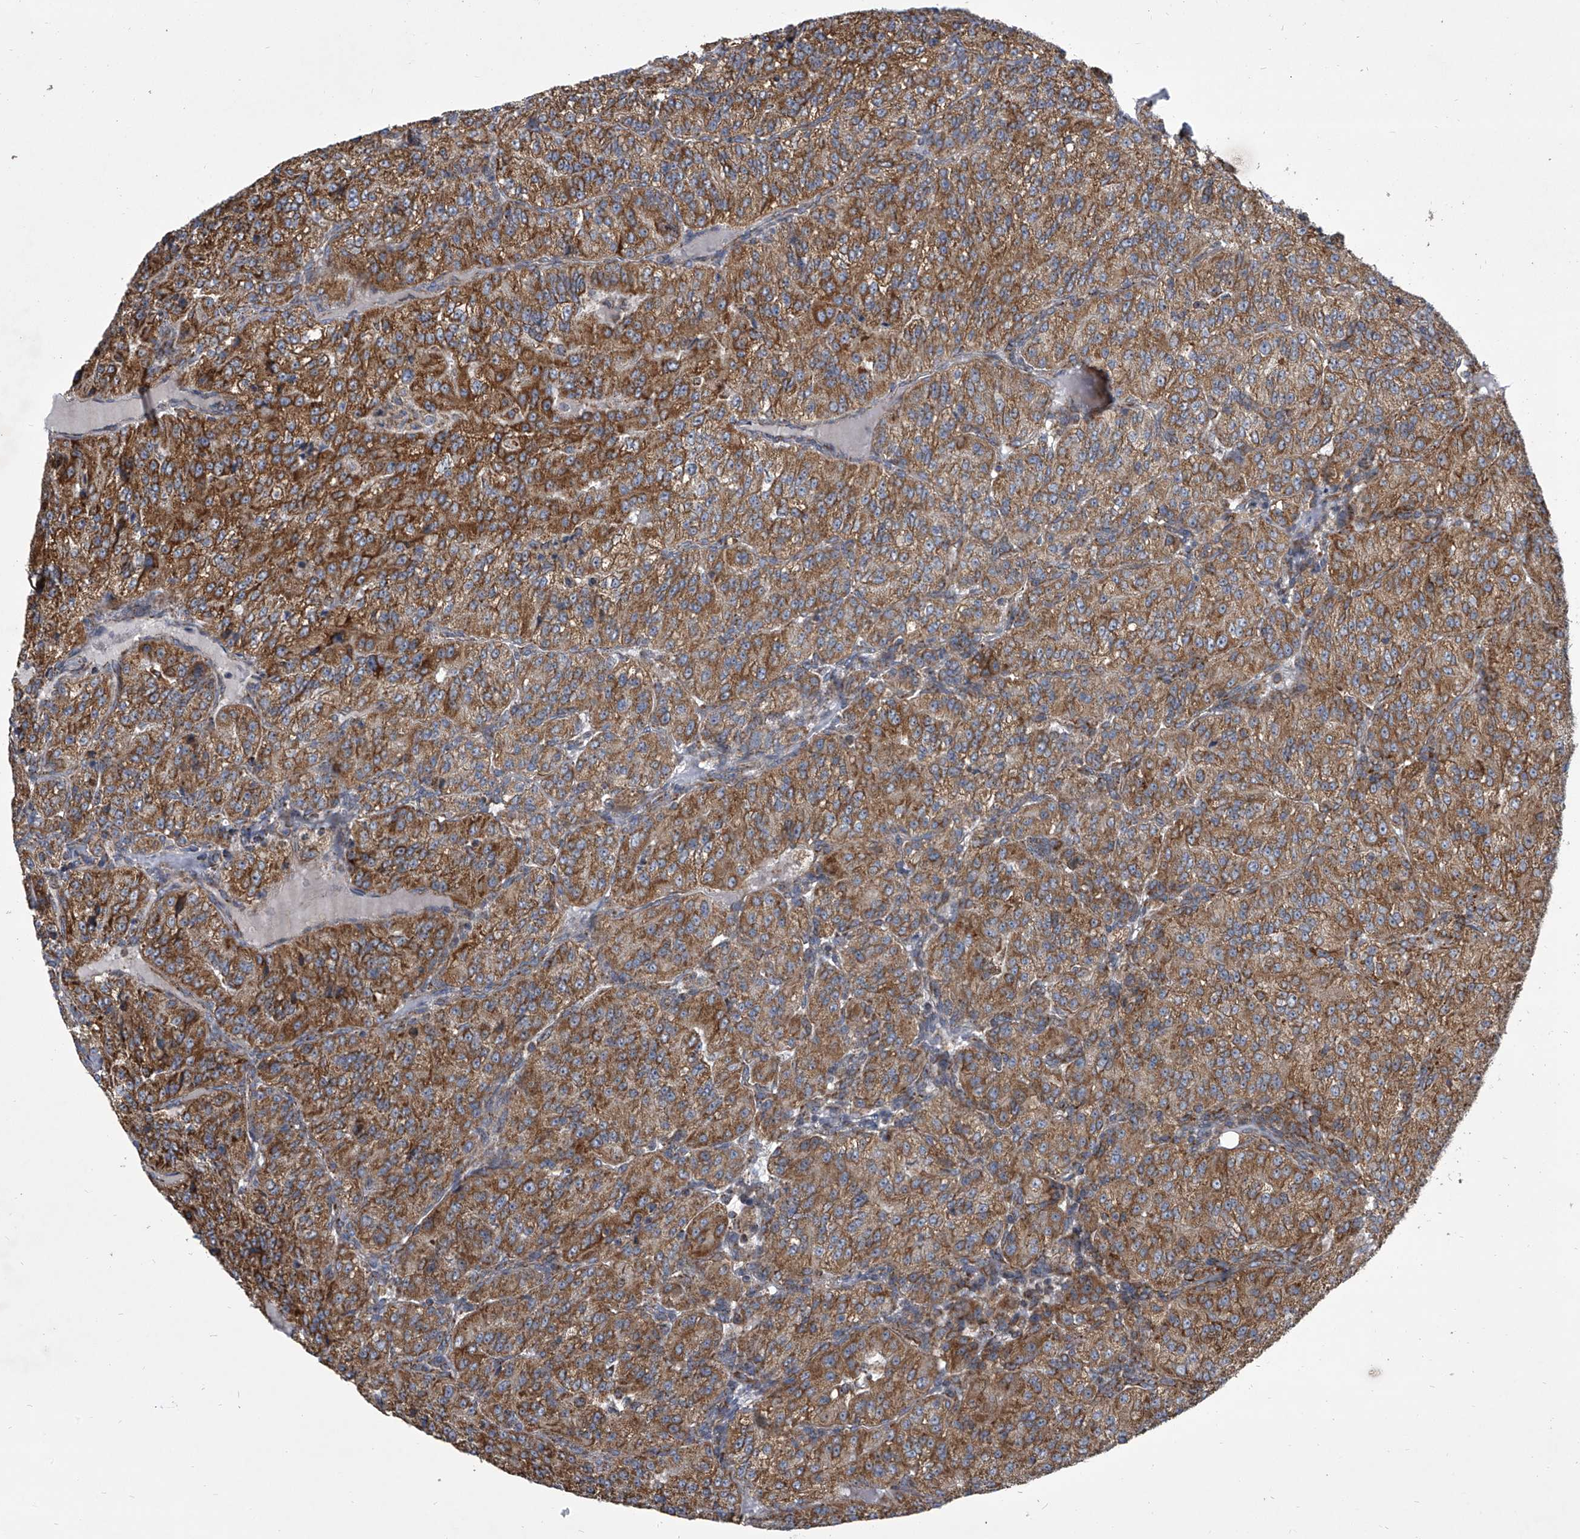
{"staining": {"intensity": "moderate", "quantity": ">75%", "location": "cytoplasmic/membranous"}, "tissue": "renal cancer", "cell_type": "Tumor cells", "image_type": "cancer", "snomed": [{"axis": "morphology", "description": "Adenocarcinoma, NOS"}, {"axis": "topography", "description": "Kidney"}], "caption": "IHC (DAB) staining of human adenocarcinoma (renal) exhibits moderate cytoplasmic/membranous protein positivity in approximately >75% of tumor cells. The protein of interest is stained brown, and the nuclei are stained in blue (DAB (3,3'-diaminobenzidine) IHC with brightfield microscopy, high magnification).", "gene": "ZC3H15", "patient": {"sex": "female", "age": 63}}